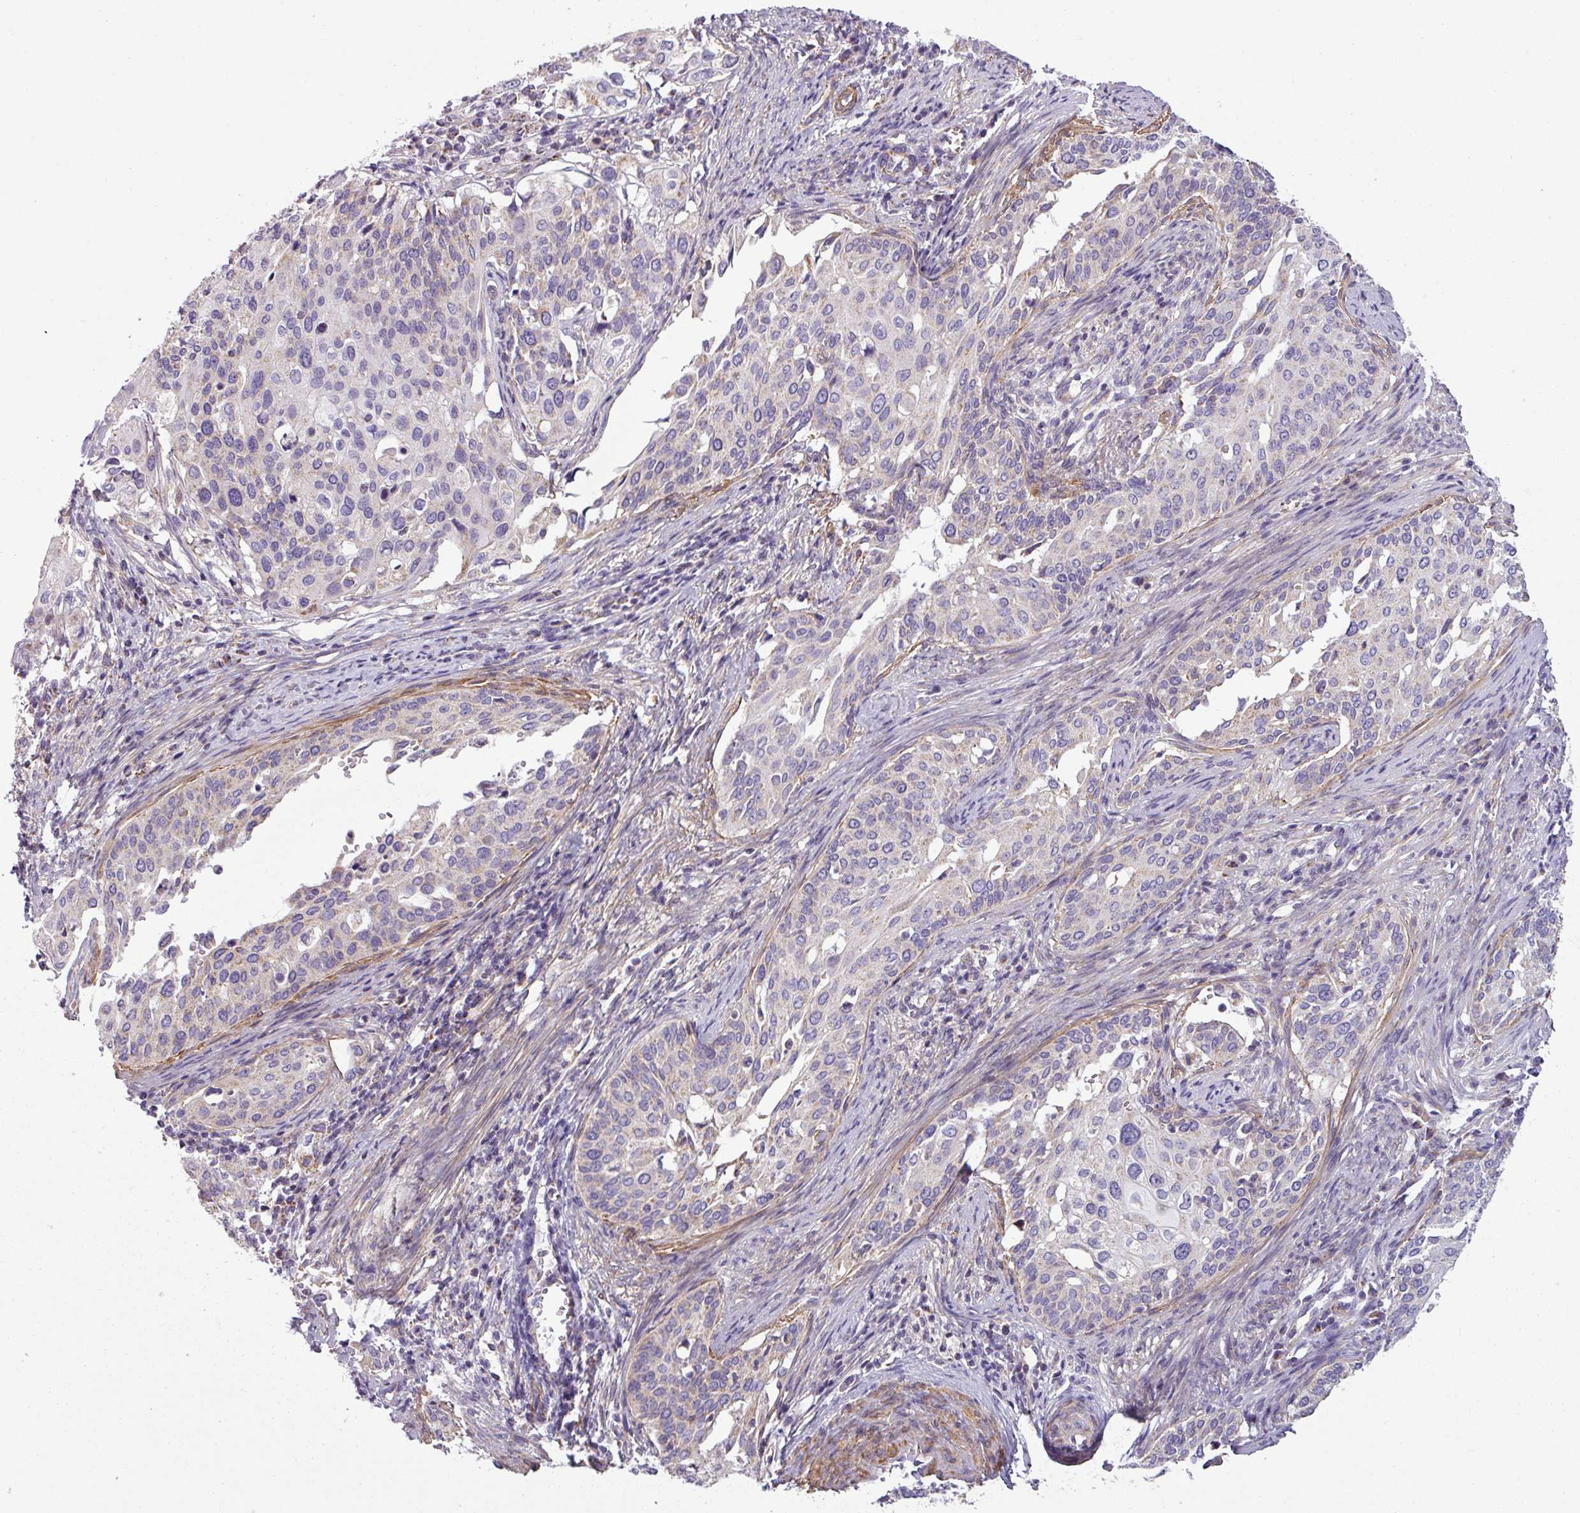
{"staining": {"intensity": "negative", "quantity": "none", "location": "none"}, "tissue": "cervical cancer", "cell_type": "Tumor cells", "image_type": "cancer", "snomed": [{"axis": "morphology", "description": "Squamous cell carcinoma, NOS"}, {"axis": "topography", "description": "Cervix"}], "caption": "Human squamous cell carcinoma (cervical) stained for a protein using IHC reveals no staining in tumor cells.", "gene": "BTN2A2", "patient": {"sex": "female", "age": 44}}